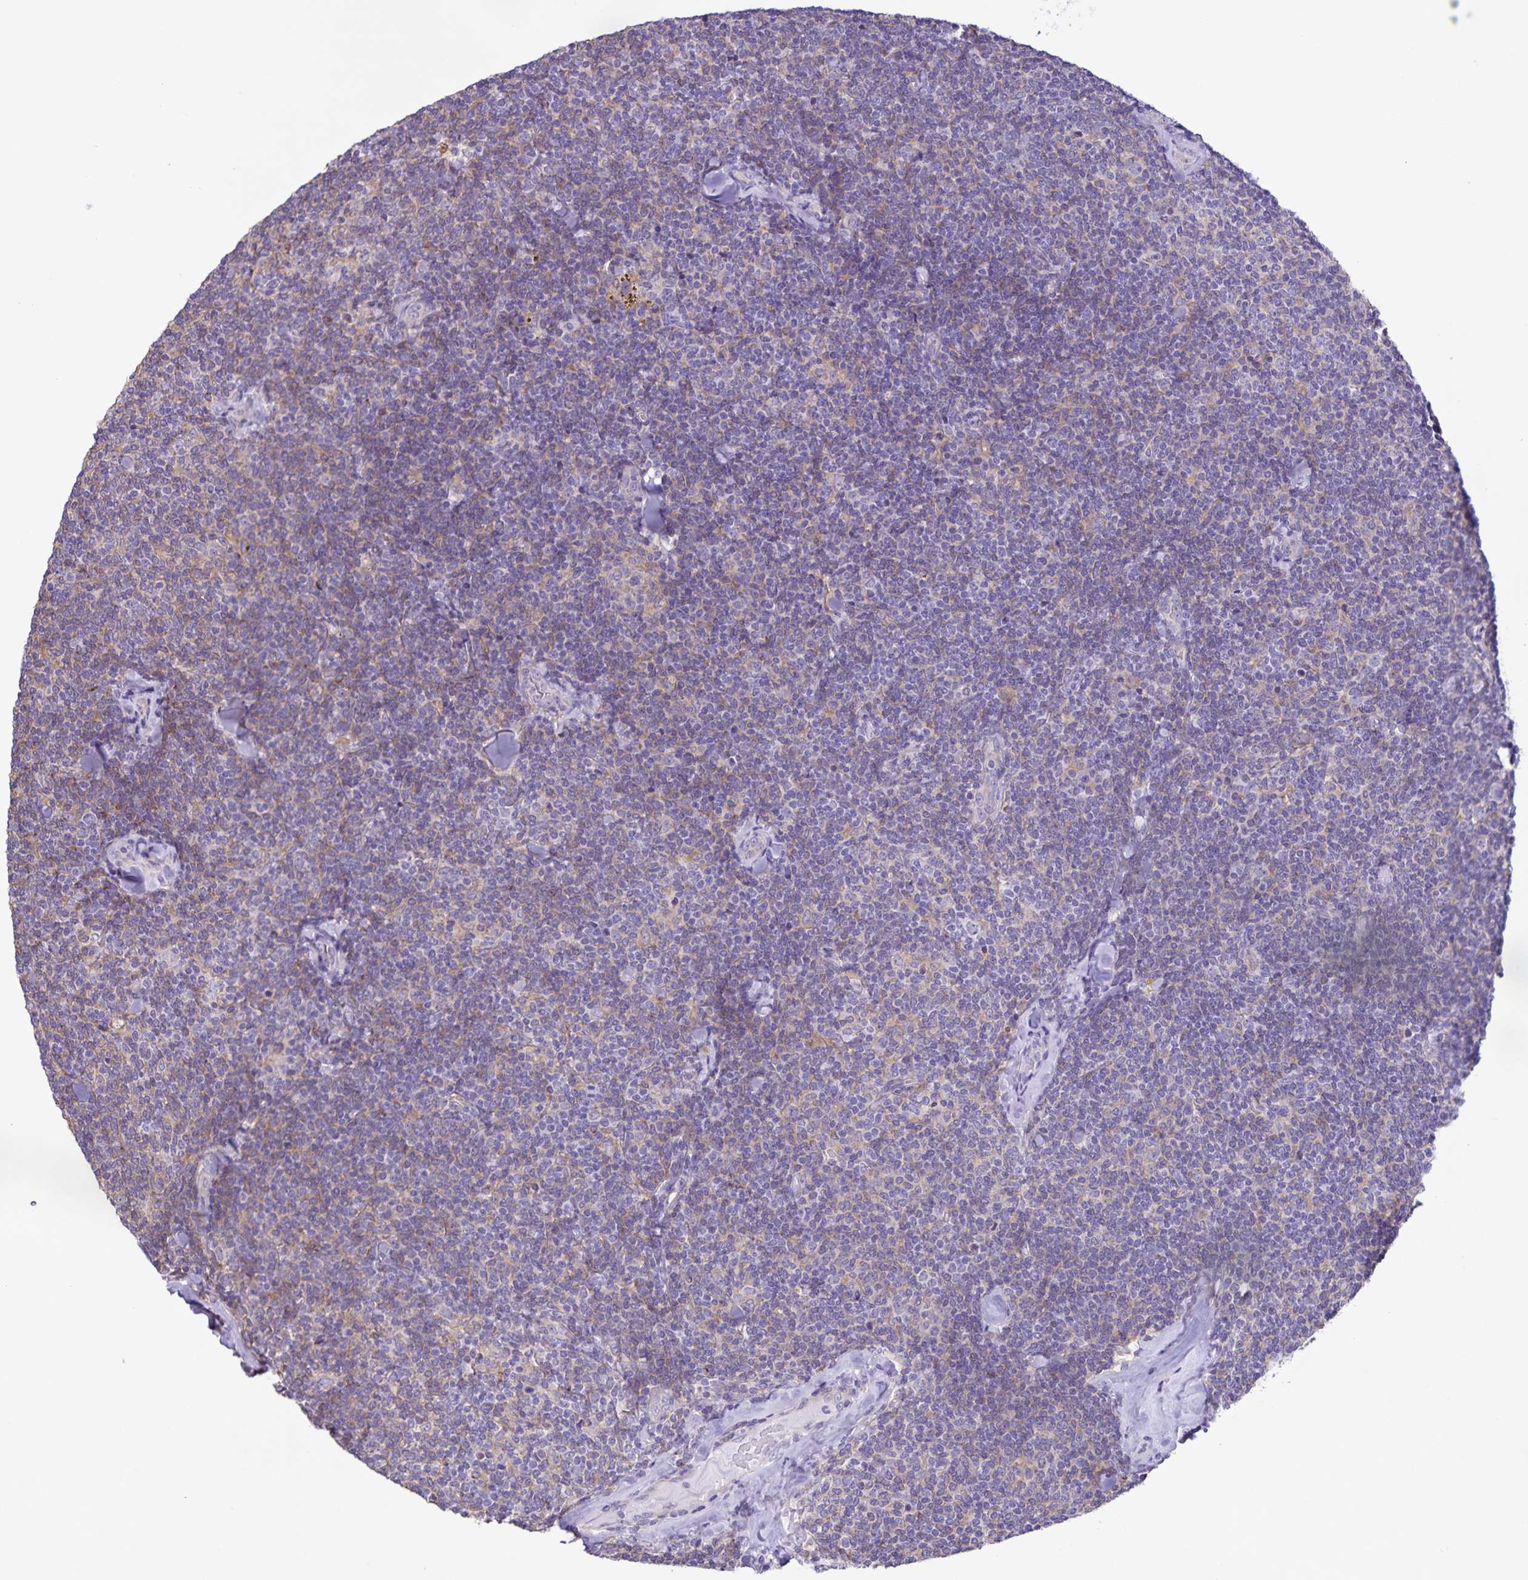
{"staining": {"intensity": "weak", "quantity": "<25%", "location": "cytoplasmic/membranous"}, "tissue": "lymphoma", "cell_type": "Tumor cells", "image_type": "cancer", "snomed": [{"axis": "morphology", "description": "Malignant lymphoma, non-Hodgkin's type, Low grade"}, {"axis": "topography", "description": "Lymph node"}], "caption": "IHC of malignant lymphoma, non-Hodgkin's type (low-grade) displays no staining in tumor cells.", "gene": "BOLL", "patient": {"sex": "female", "age": 56}}